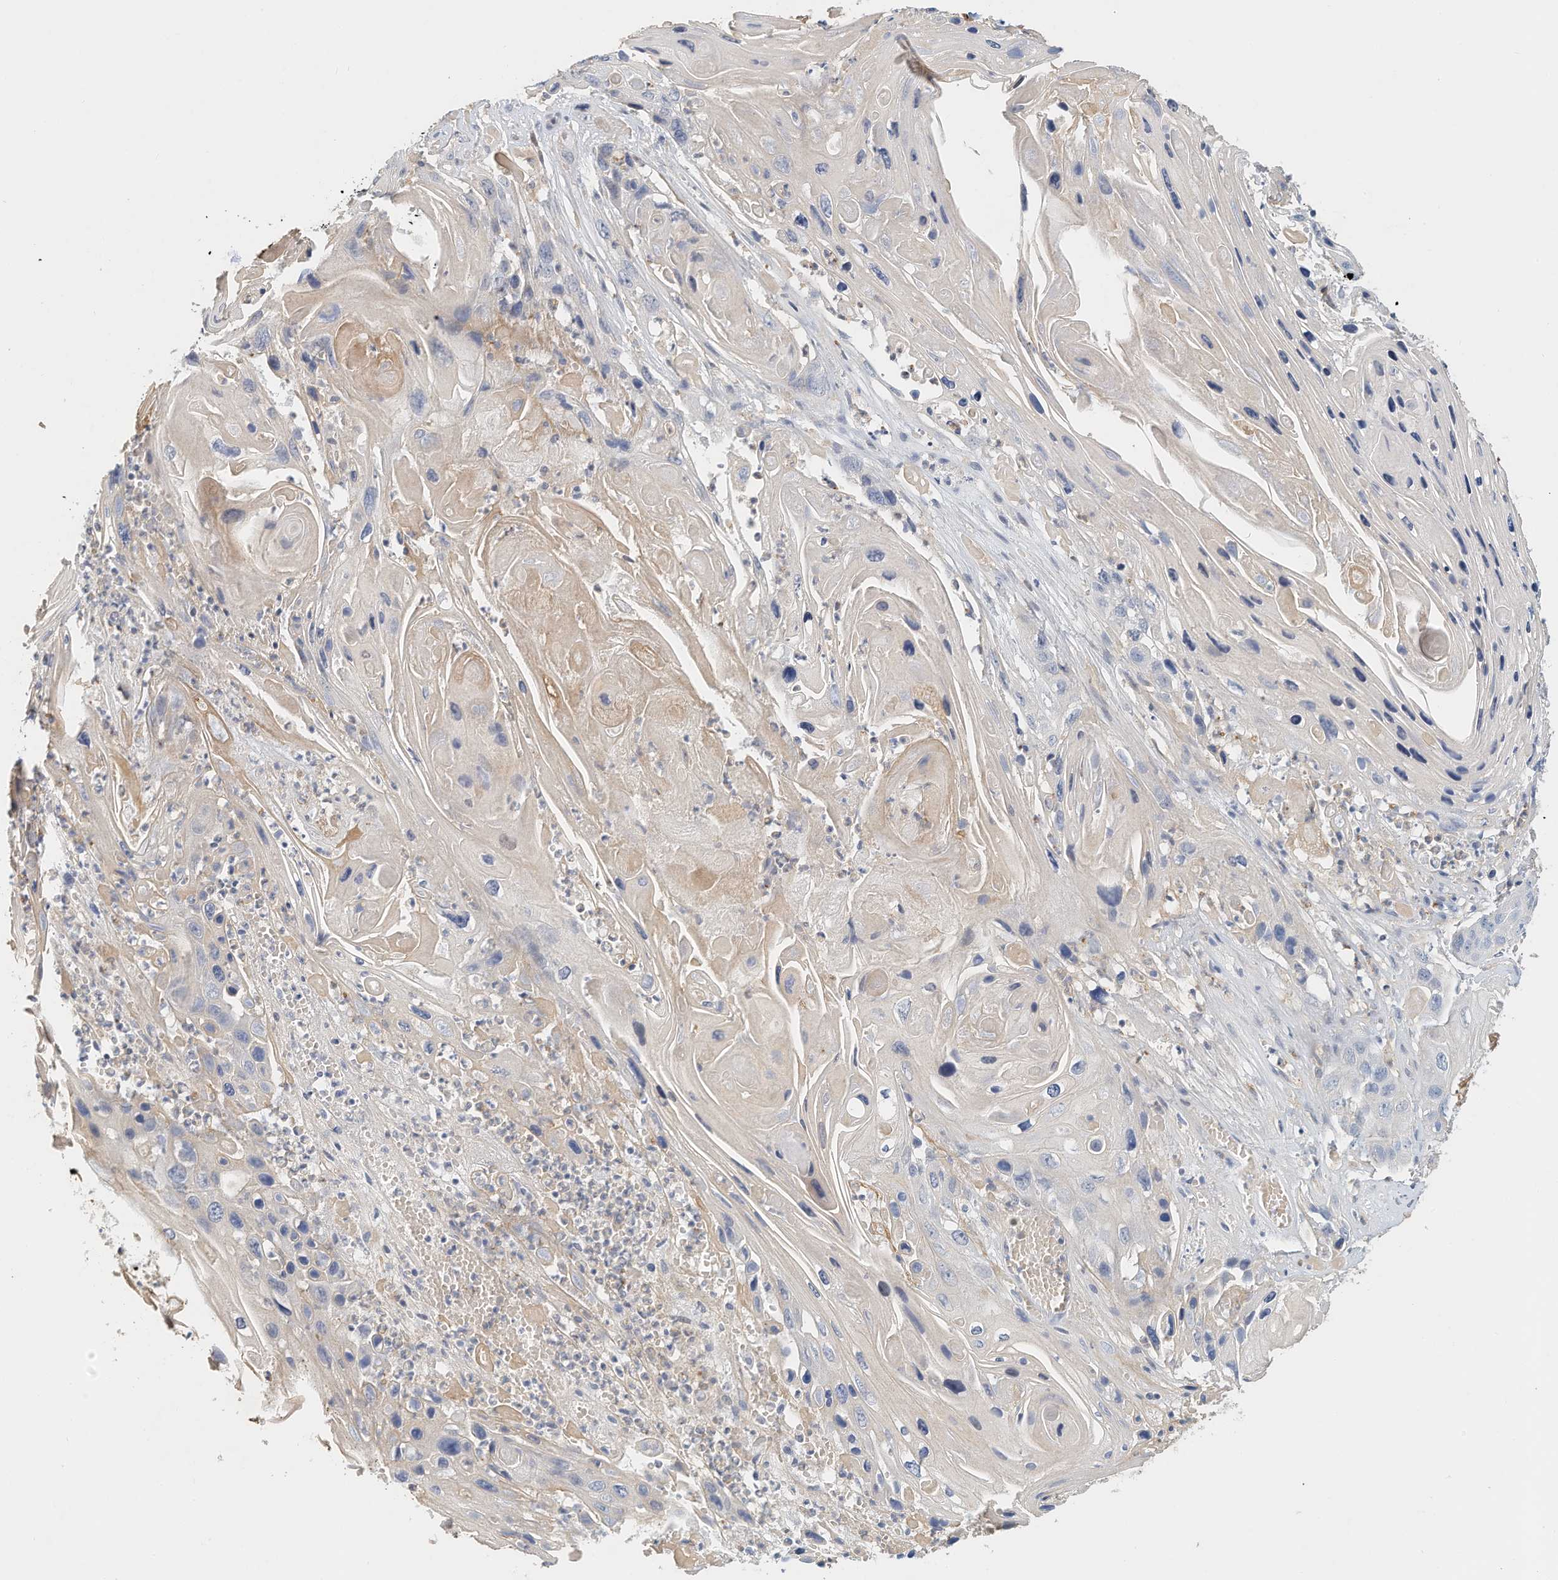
{"staining": {"intensity": "negative", "quantity": "none", "location": "none"}, "tissue": "skin cancer", "cell_type": "Tumor cells", "image_type": "cancer", "snomed": [{"axis": "morphology", "description": "Squamous cell carcinoma, NOS"}, {"axis": "topography", "description": "Skin"}], "caption": "Skin squamous cell carcinoma was stained to show a protein in brown. There is no significant staining in tumor cells. (Immunohistochemistry, brightfield microscopy, high magnification).", "gene": "MICAL1", "patient": {"sex": "male", "age": 55}}